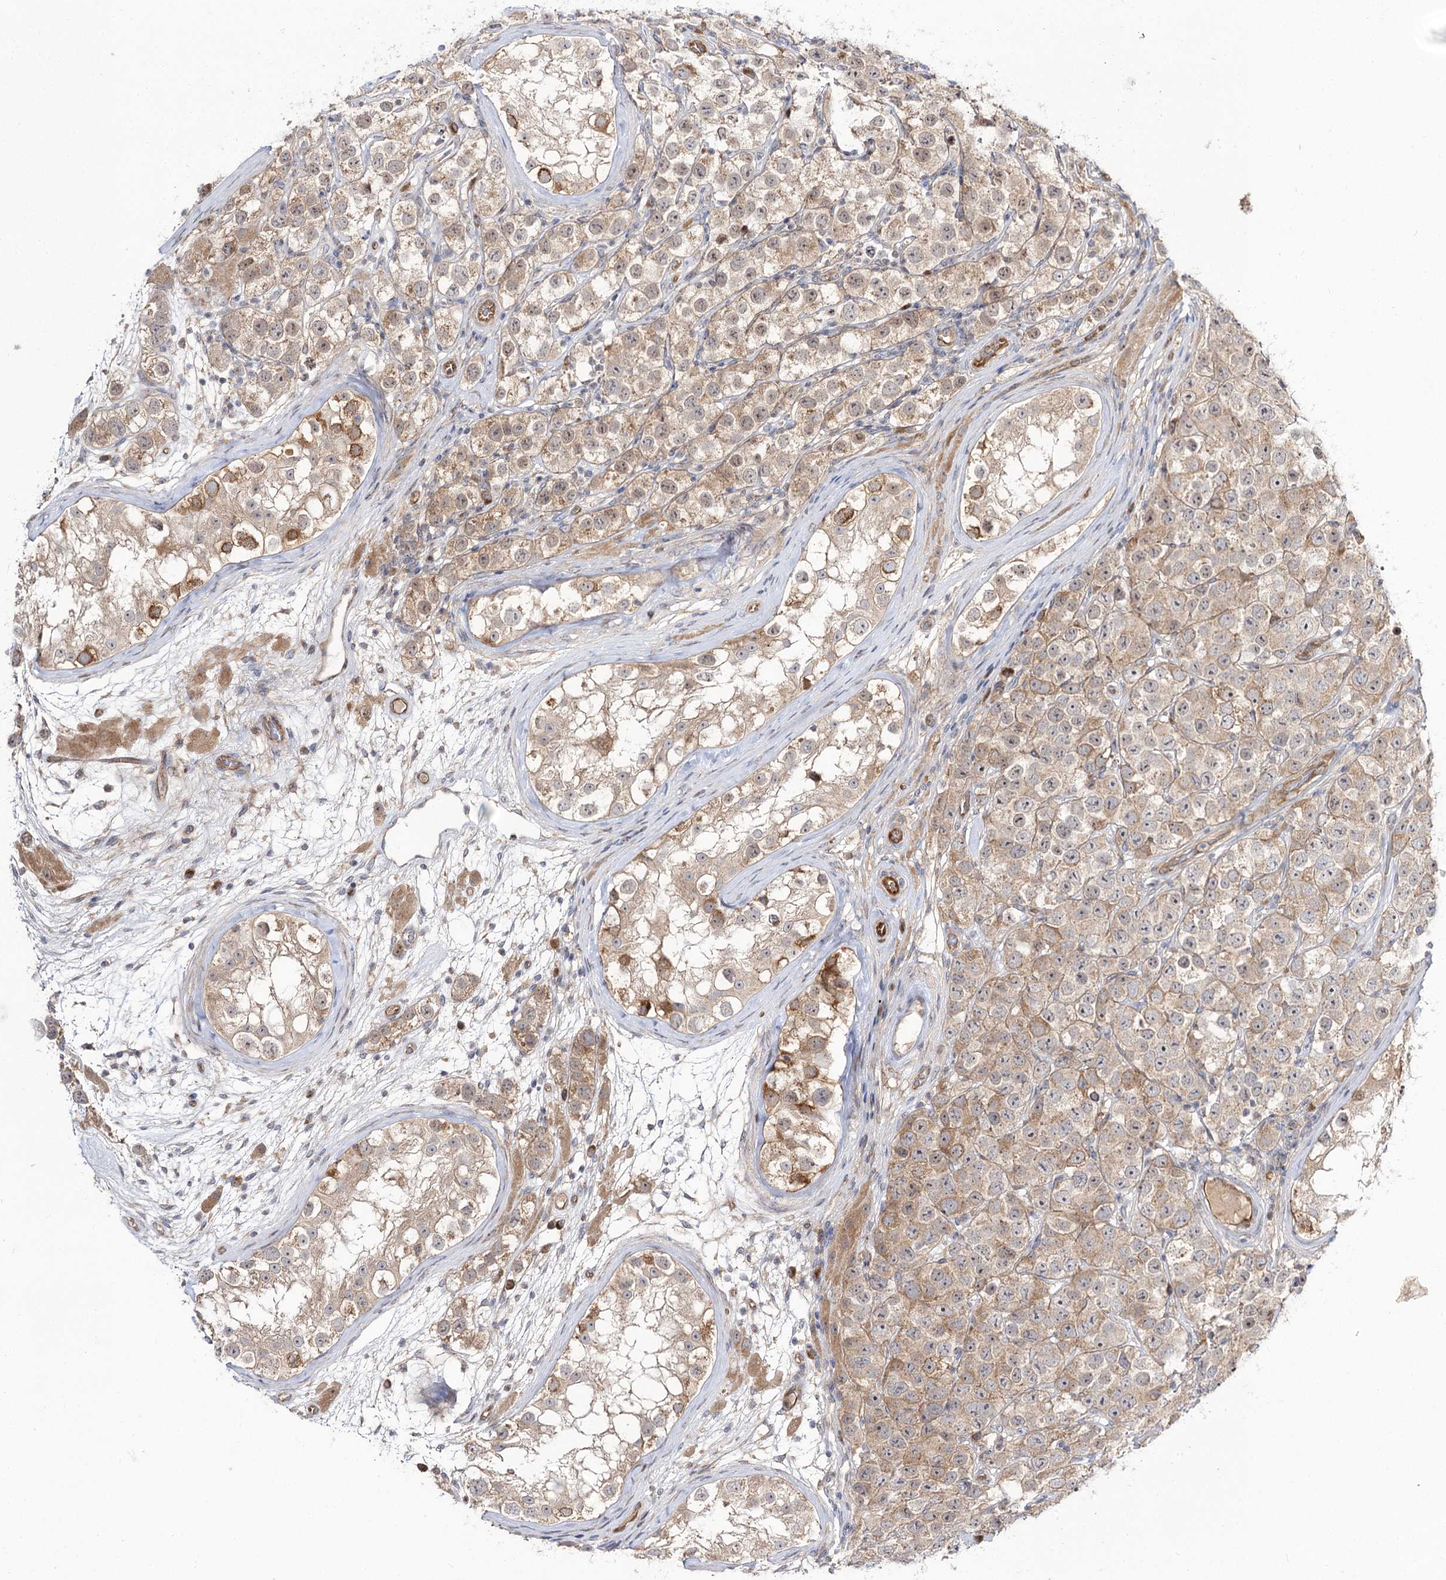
{"staining": {"intensity": "moderate", "quantity": ">75%", "location": "cytoplasmic/membranous"}, "tissue": "testis cancer", "cell_type": "Tumor cells", "image_type": "cancer", "snomed": [{"axis": "morphology", "description": "Seminoma, NOS"}, {"axis": "topography", "description": "Testis"}], "caption": "Testis cancer (seminoma) tissue exhibits moderate cytoplasmic/membranous positivity in about >75% of tumor cells The staining was performed using DAB, with brown indicating positive protein expression. Nuclei are stained blue with hematoxylin.", "gene": "C11orf80", "patient": {"sex": "male", "age": 28}}